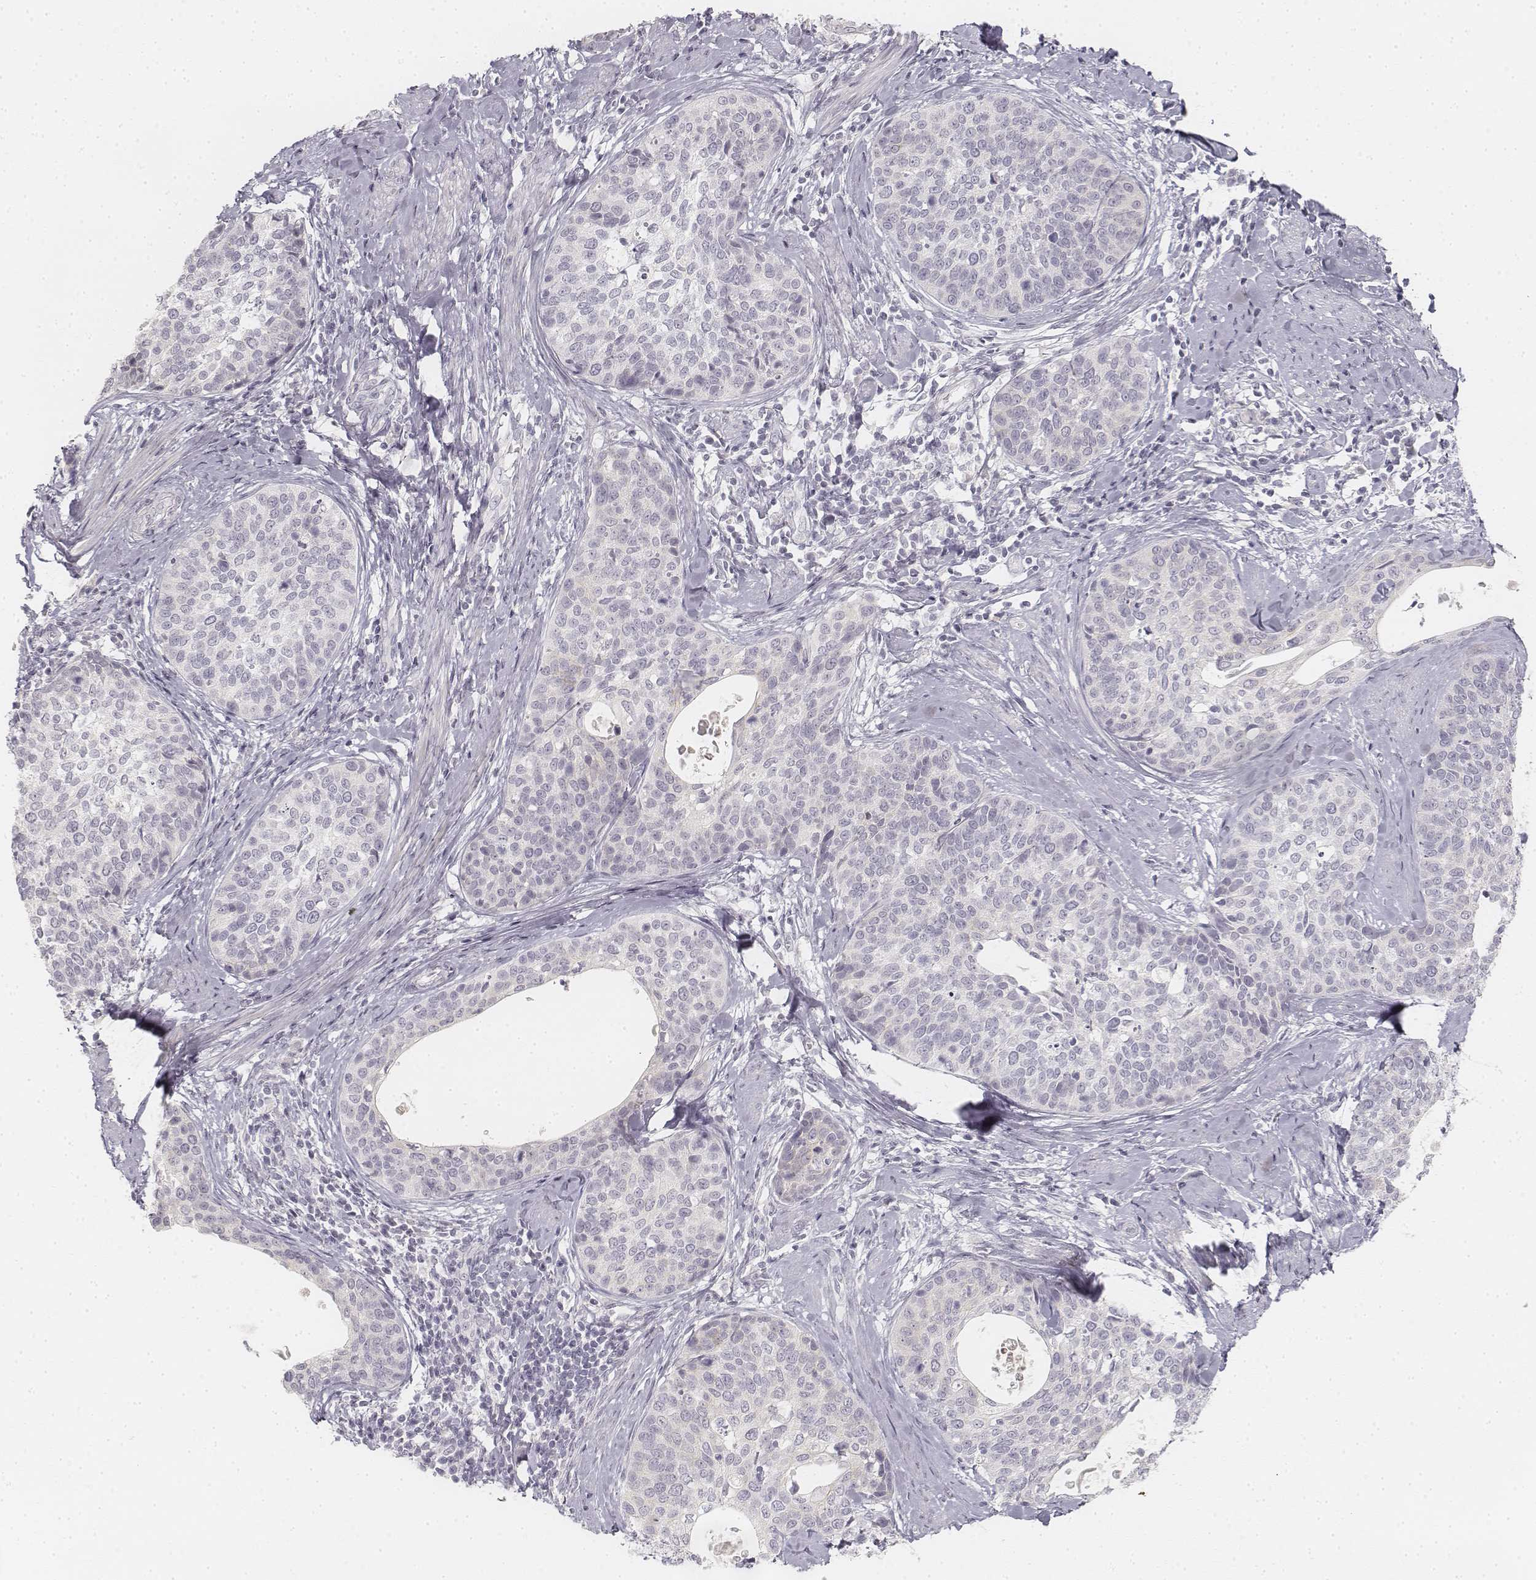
{"staining": {"intensity": "negative", "quantity": "none", "location": "none"}, "tissue": "cervical cancer", "cell_type": "Tumor cells", "image_type": "cancer", "snomed": [{"axis": "morphology", "description": "Squamous cell carcinoma, NOS"}, {"axis": "topography", "description": "Cervix"}], "caption": "Tumor cells show no significant positivity in cervical cancer.", "gene": "DSG4", "patient": {"sex": "female", "age": 69}}